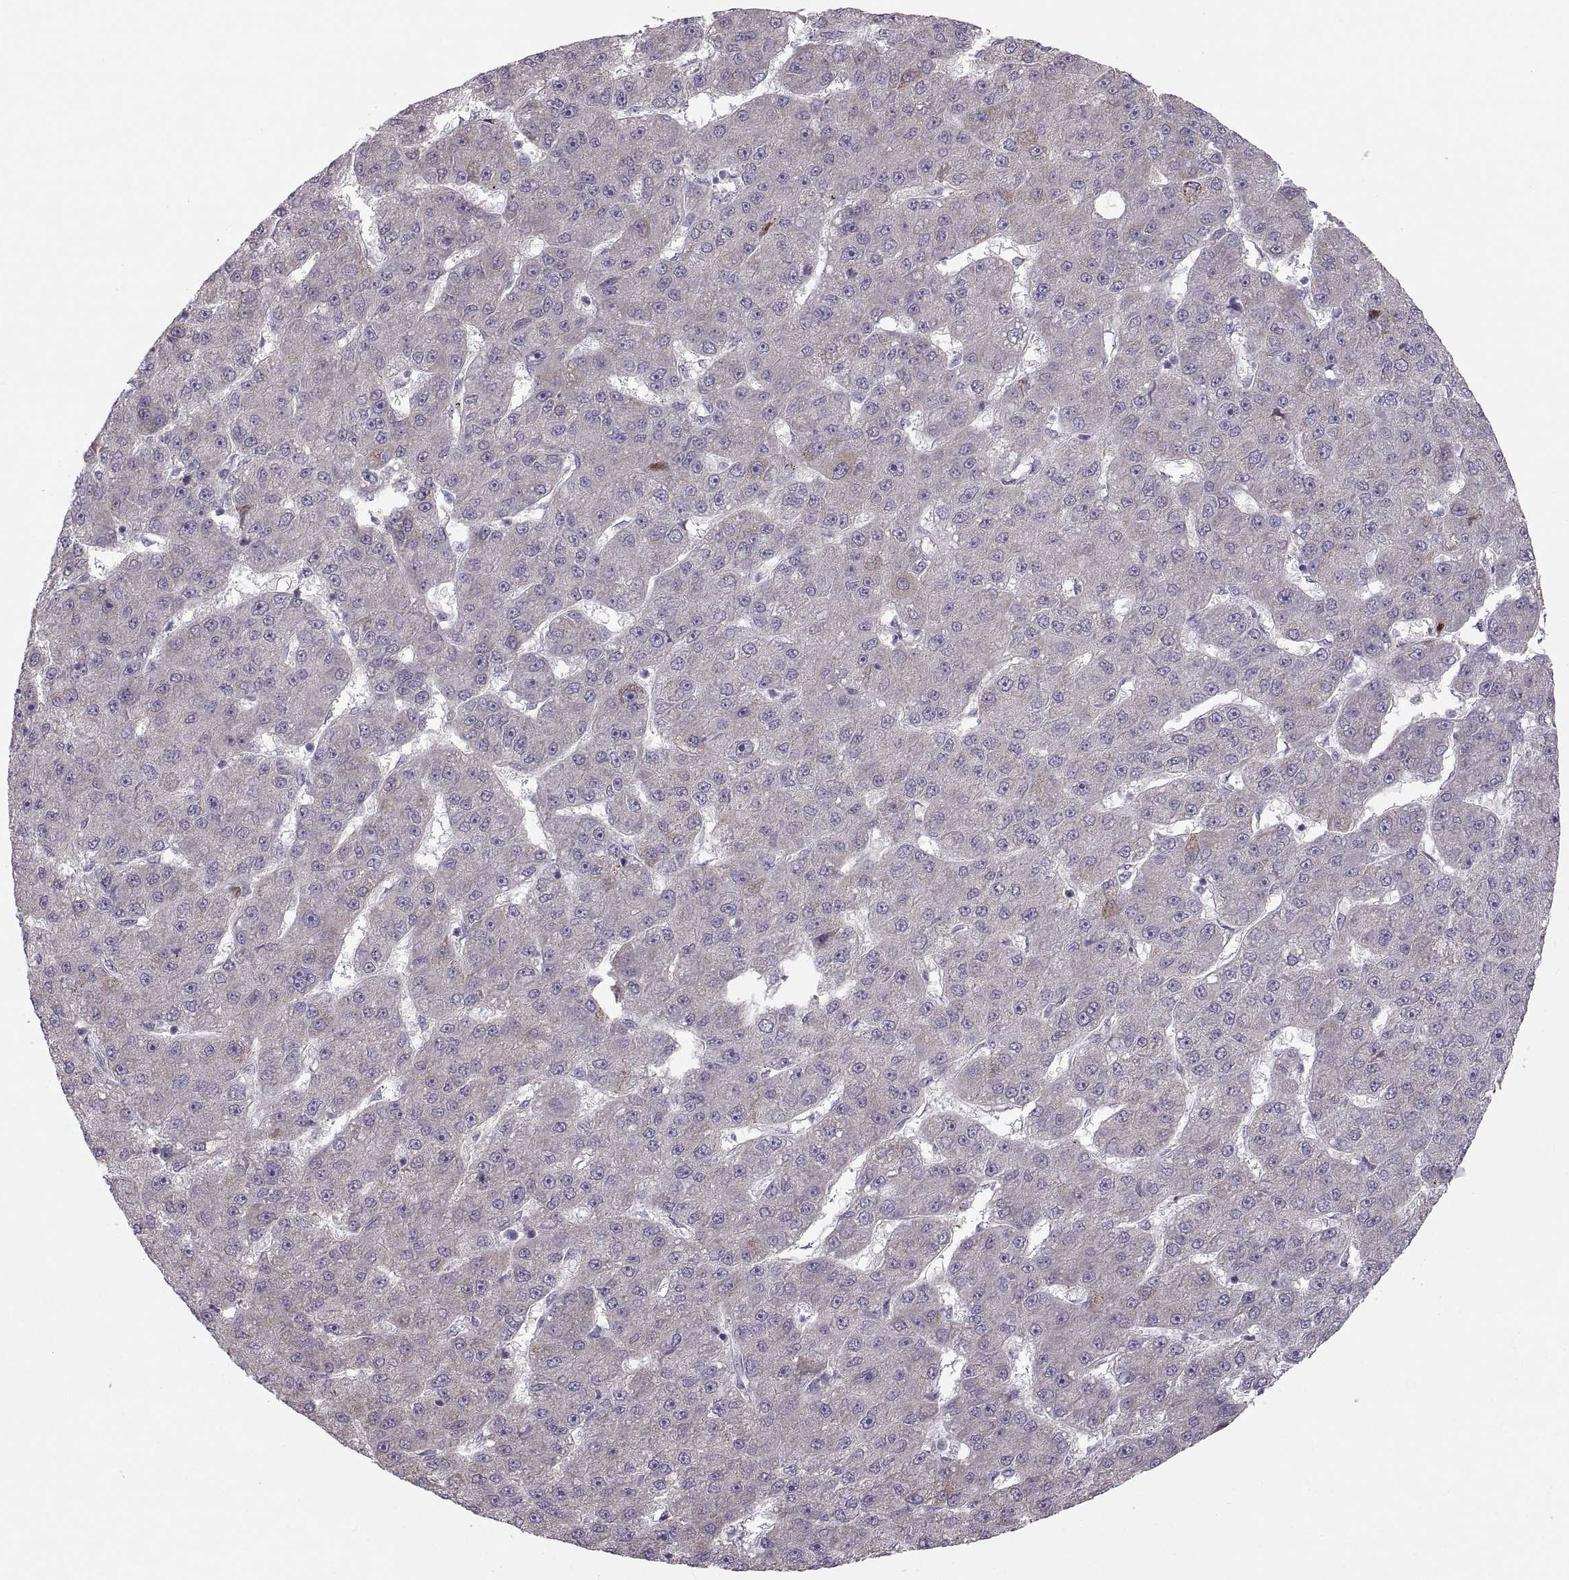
{"staining": {"intensity": "moderate", "quantity": "<25%", "location": "cytoplasmic/membranous"}, "tissue": "liver cancer", "cell_type": "Tumor cells", "image_type": "cancer", "snomed": [{"axis": "morphology", "description": "Carcinoma, Hepatocellular, NOS"}, {"axis": "topography", "description": "Liver"}], "caption": "Liver cancer (hepatocellular carcinoma) tissue demonstrates moderate cytoplasmic/membranous expression in approximately <25% of tumor cells", "gene": "PIERCE1", "patient": {"sex": "male", "age": 67}}